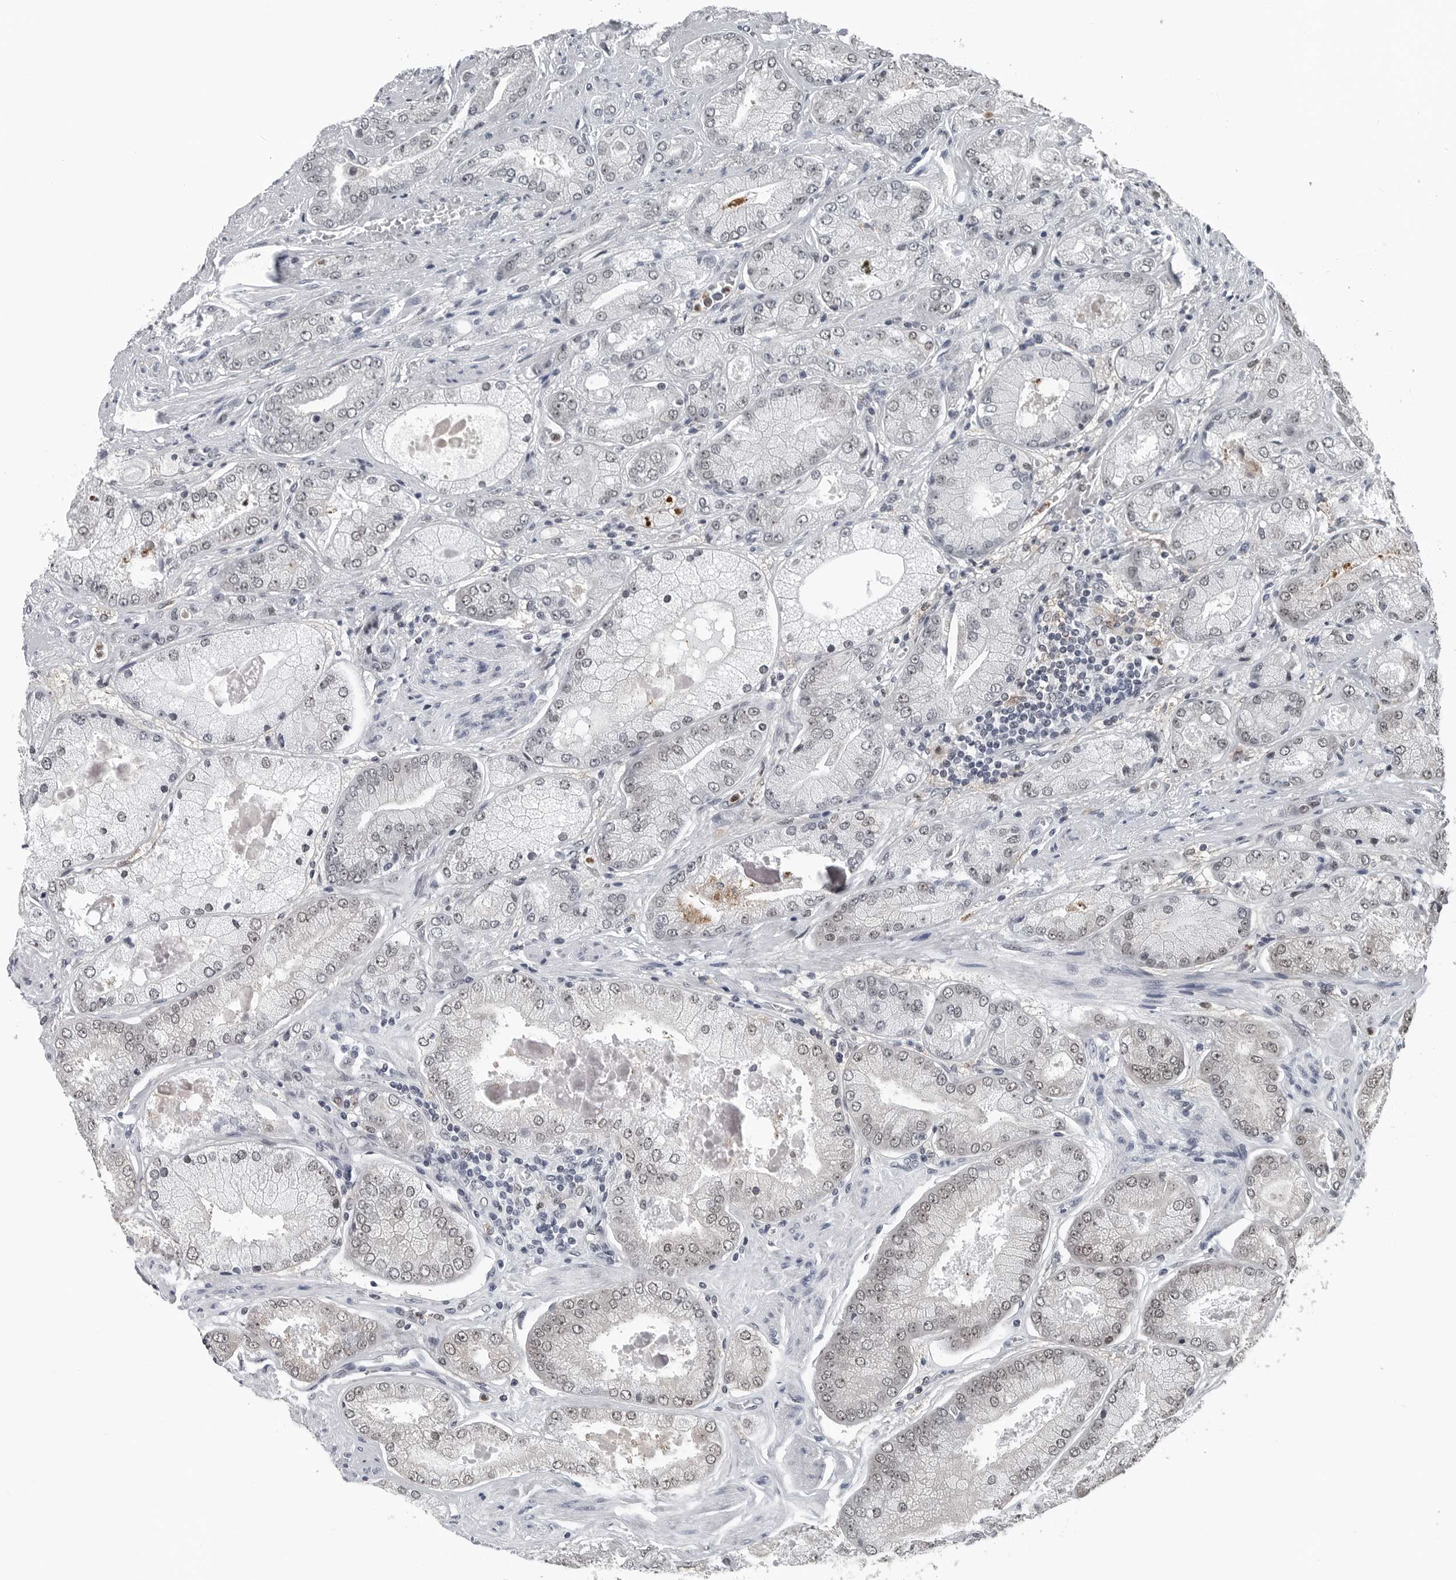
{"staining": {"intensity": "weak", "quantity": "<25%", "location": "nuclear"}, "tissue": "prostate cancer", "cell_type": "Tumor cells", "image_type": "cancer", "snomed": [{"axis": "morphology", "description": "Adenocarcinoma, High grade"}, {"axis": "topography", "description": "Prostate"}], "caption": "IHC micrograph of human prostate high-grade adenocarcinoma stained for a protein (brown), which shows no staining in tumor cells.", "gene": "AKR1A1", "patient": {"sex": "male", "age": 58}}